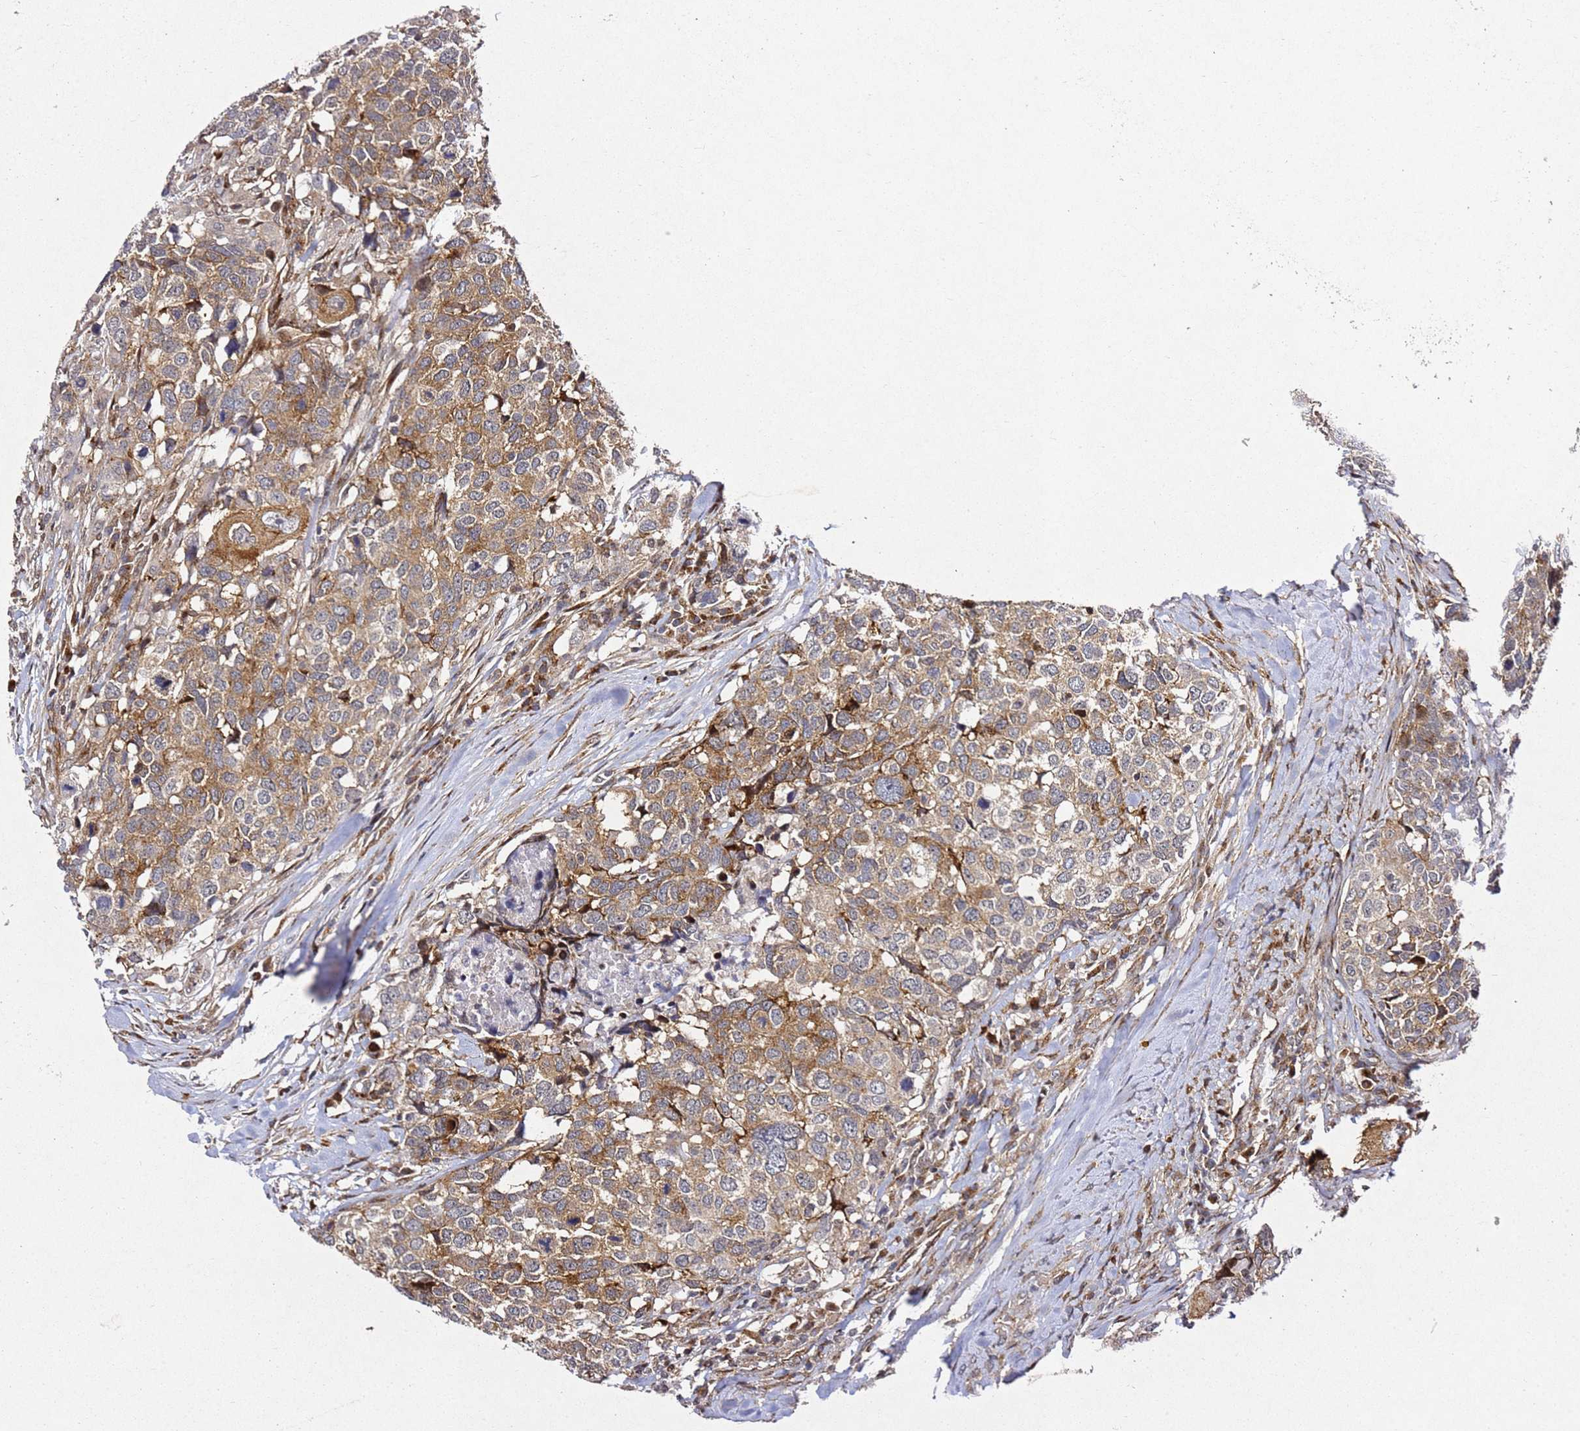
{"staining": {"intensity": "moderate", "quantity": ">75%", "location": "cytoplasmic/membranous"}, "tissue": "head and neck cancer", "cell_type": "Tumor cells", "image_type": "cancer", "snomed": [{"axis": "morphology", "description": "Normal tissue, NOS"}, {"axis": "morphology", "description": "Squamous cell carcinoma, NOS"}, {"axis": "topography", "description": "Skeletal muscle"}, {"axis": "topography", "description": "Vascular tissue"}, {"axis": "topography", "description": "Peripheral nerve tissue"}, {"axis": "topography", "description": "Head-Neck"}], "caption": "Protein staining of head and neck cancer tissue shows moderate cytoplasmic/membranous expression in about >75% of tumor cells.", "gene": "ZNF296", "patient": {"sex": "male", "age": 66}}